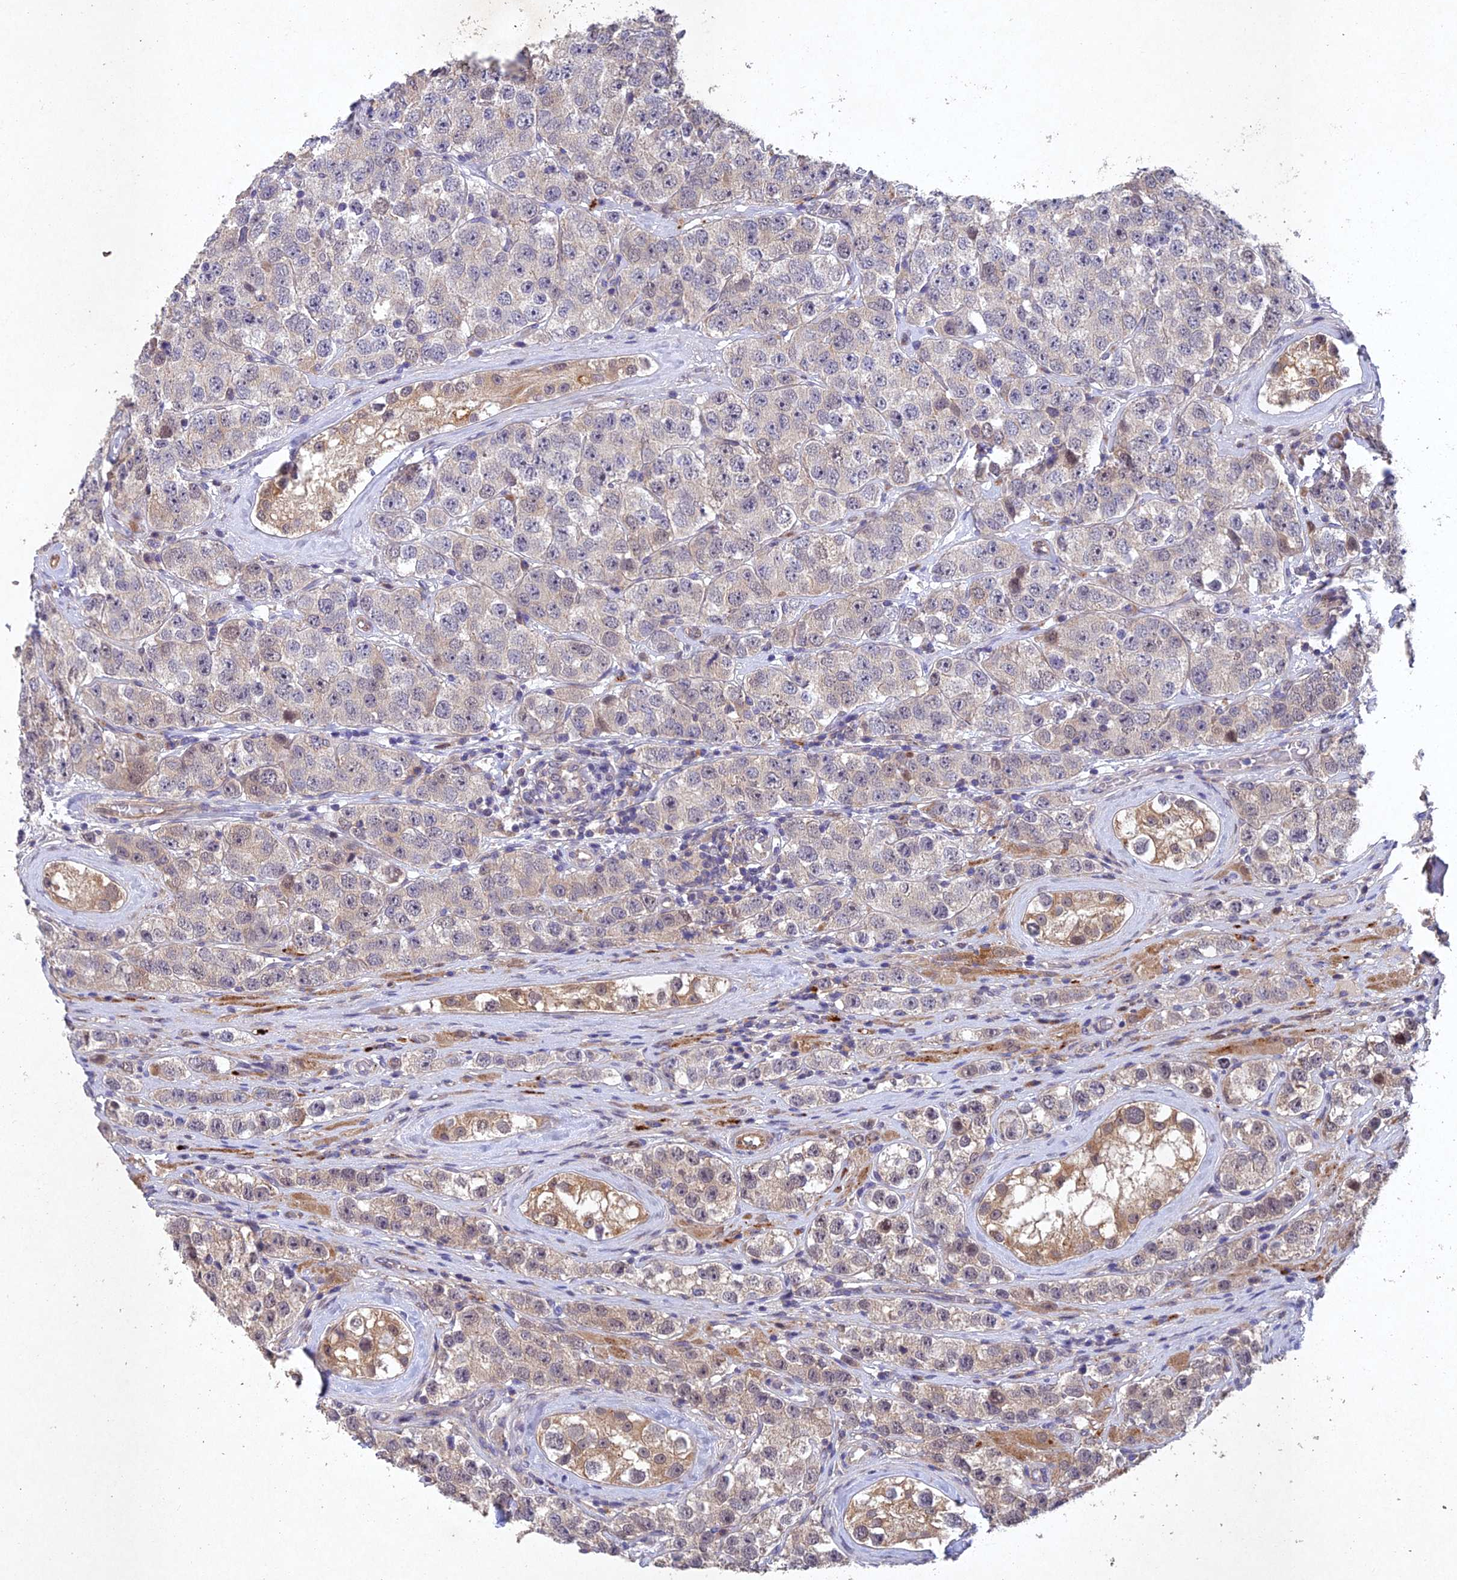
{"staining": {"intensity": "negative", "quantity": "none", "location": "none"}, "tissue": "testis cancer", "cell_type": "Tumor cells", "image_type": "cancer", "snomed": [{"axis": "morphology", "description": "Seminoma, NOS"}, {"axis": "topography", "description": "Testis"}], "caption": "A micrograph of testis cancer (seminoma) stained for a protein shows no brown staining in tumor cells.", "gene": "NSMCE1", "patient": {"sex": "male", "age": 28}}